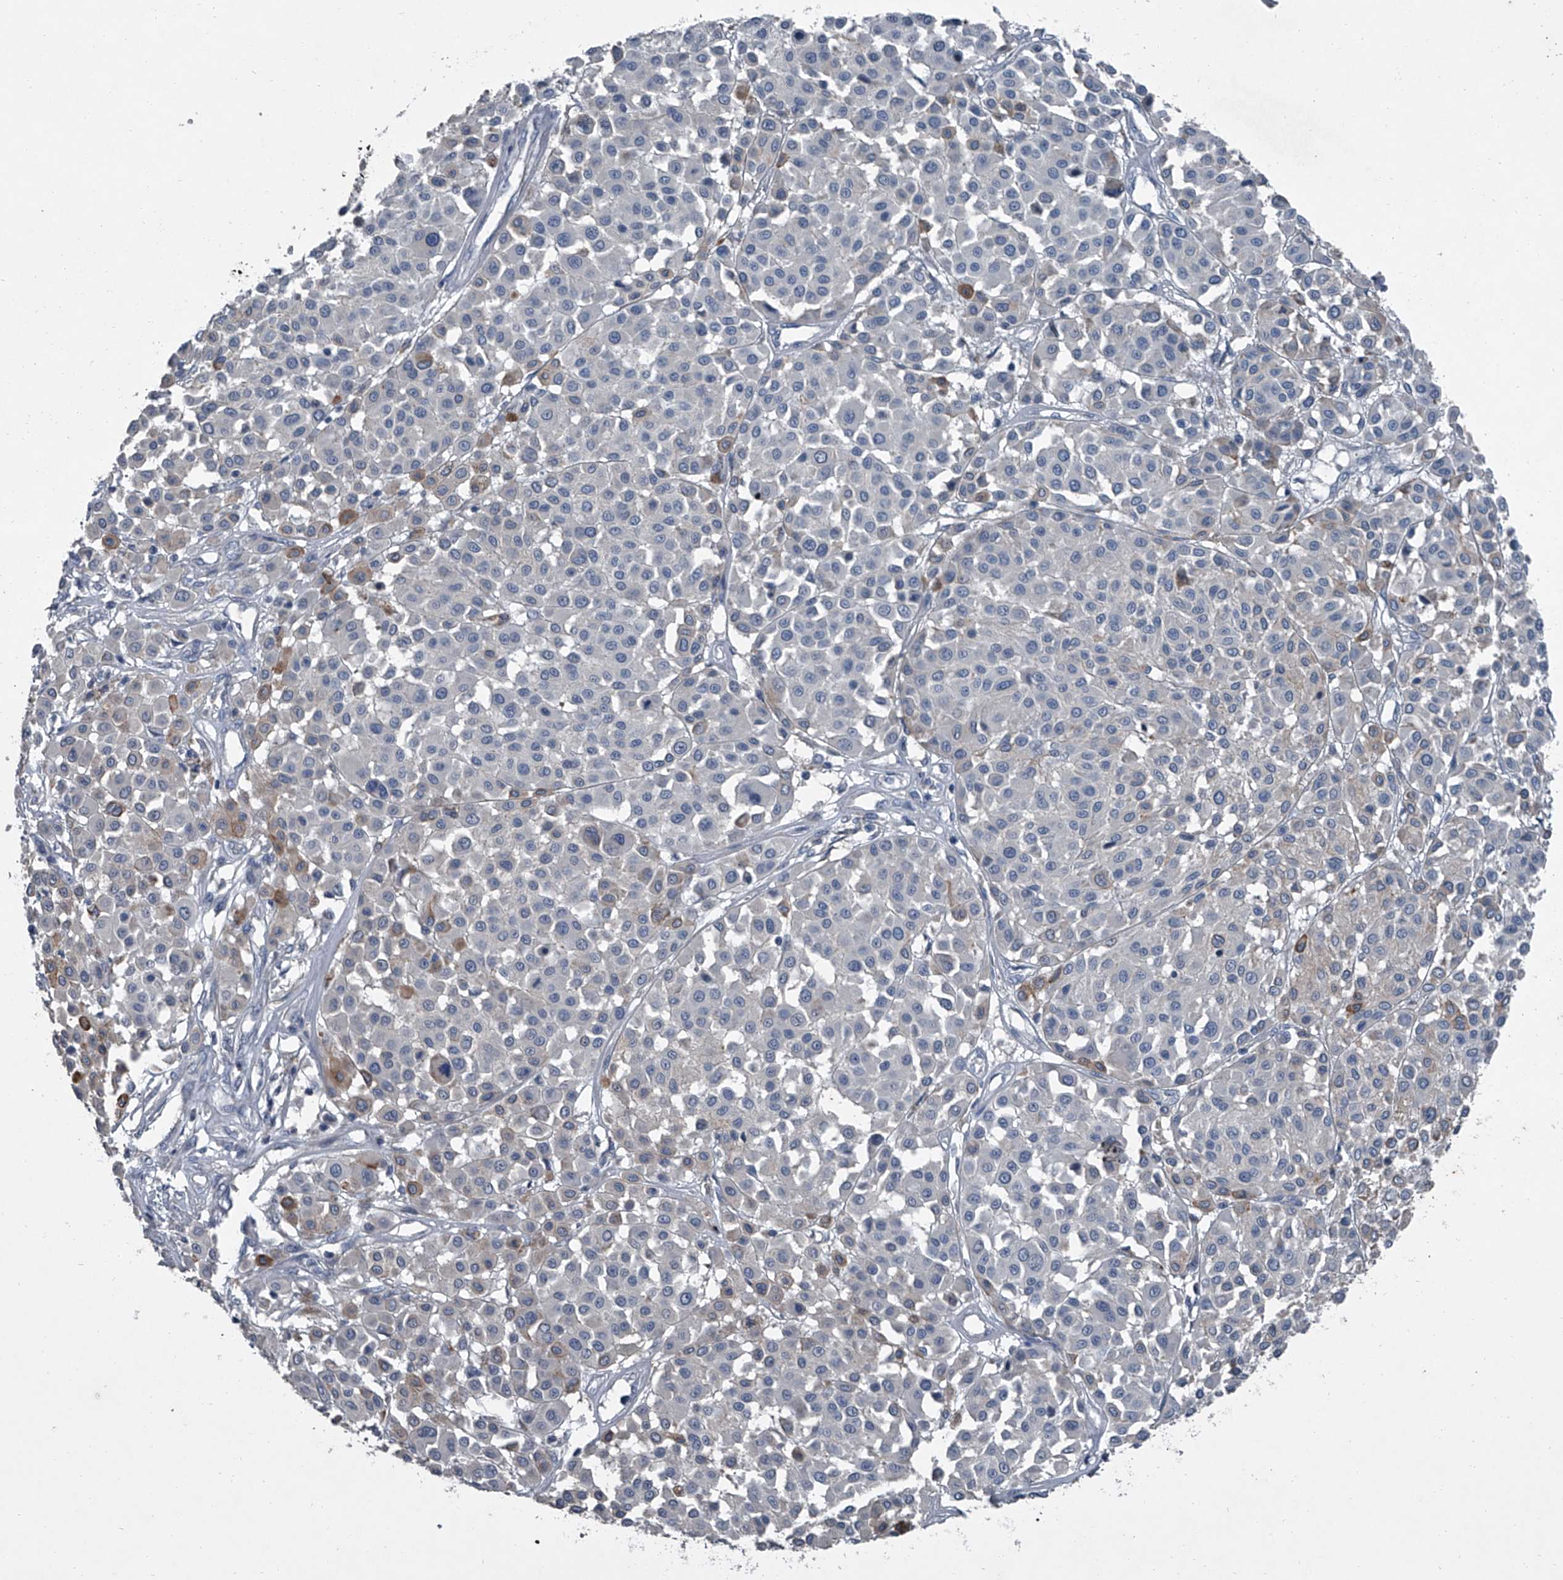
{"staining": {"intensity": "negative", "quantity": "none", "location": "none"}, "tissue": "melanoma", "cell_type": "Tumor cells", "image_type": "cancer", "snomed": [{"axis": "morphology", "description": "Malignant melanoma, Metastatic site"}, {"axis": "topography", "description": "Soft tissue"}], "caption": "Micrograph shows no protein expression in tumor cells of malignant melanoma (metastatic site) tissue. Brightfield microscopy of immunohistochemistry (IHC) stained with DAB (3,3'-diaminobenzidine) (brown) and hematoxylin (blue), captured at high magnification.", "gene": "HEPHL1", "patient": {"sex": "male", "age": 41}}